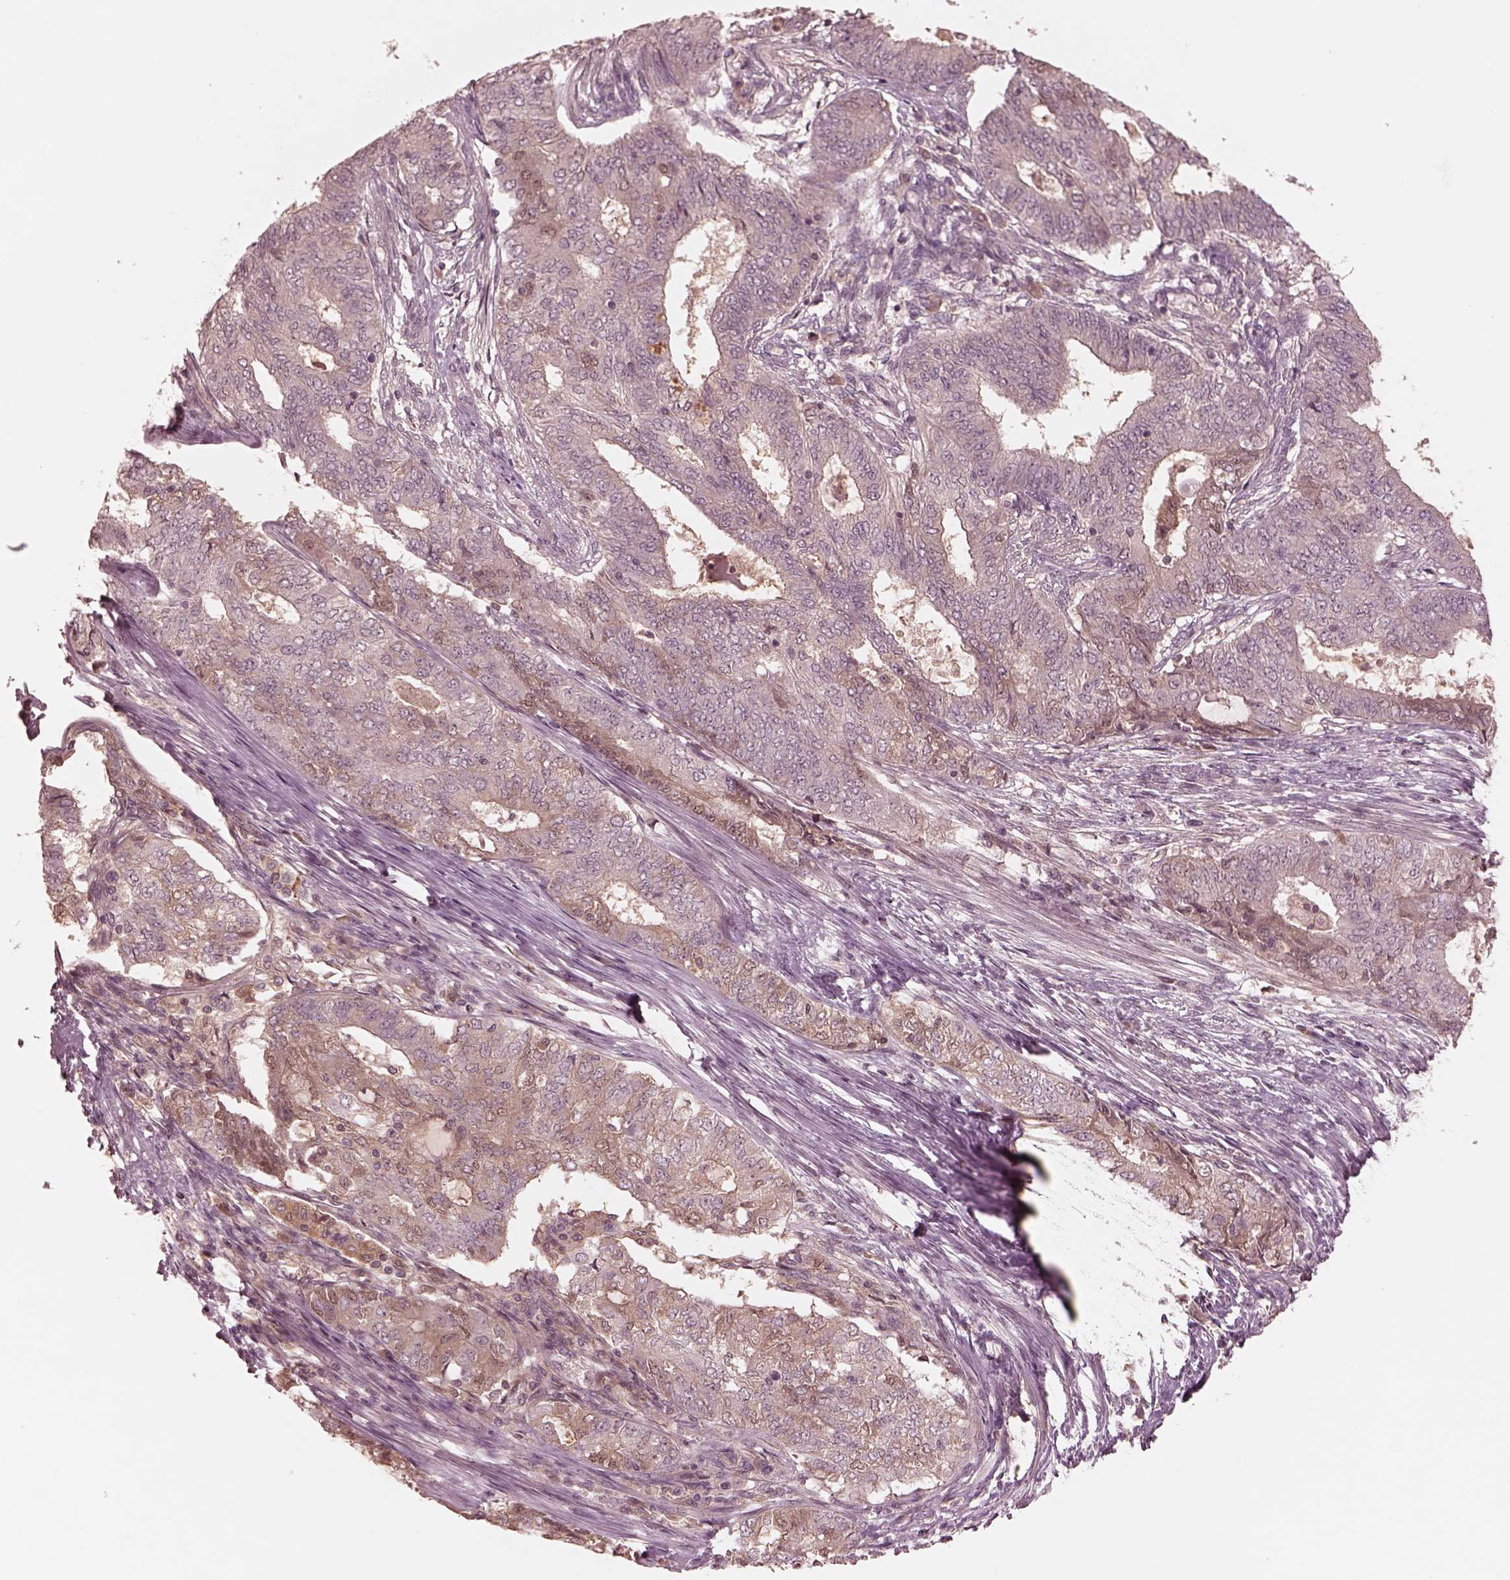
{"staining": {"intensity": "negative", "quantity": "none", "location": "none"}, "tissue": "endometrial cancer", "cell_type": "Tumor cells", "image_type": "cancer", "snomed": [{"axis": "morphology", "description": "Adenocarcinoma, NOS"}, {"axis": "topography", "description": "Endometrium"}], "caption": "Tumor cells are negative for brown protein staining in endometrial cancer (adenocarcinoma).", "gene": "TF", "patient": {"sex": "female", "age": 62}}